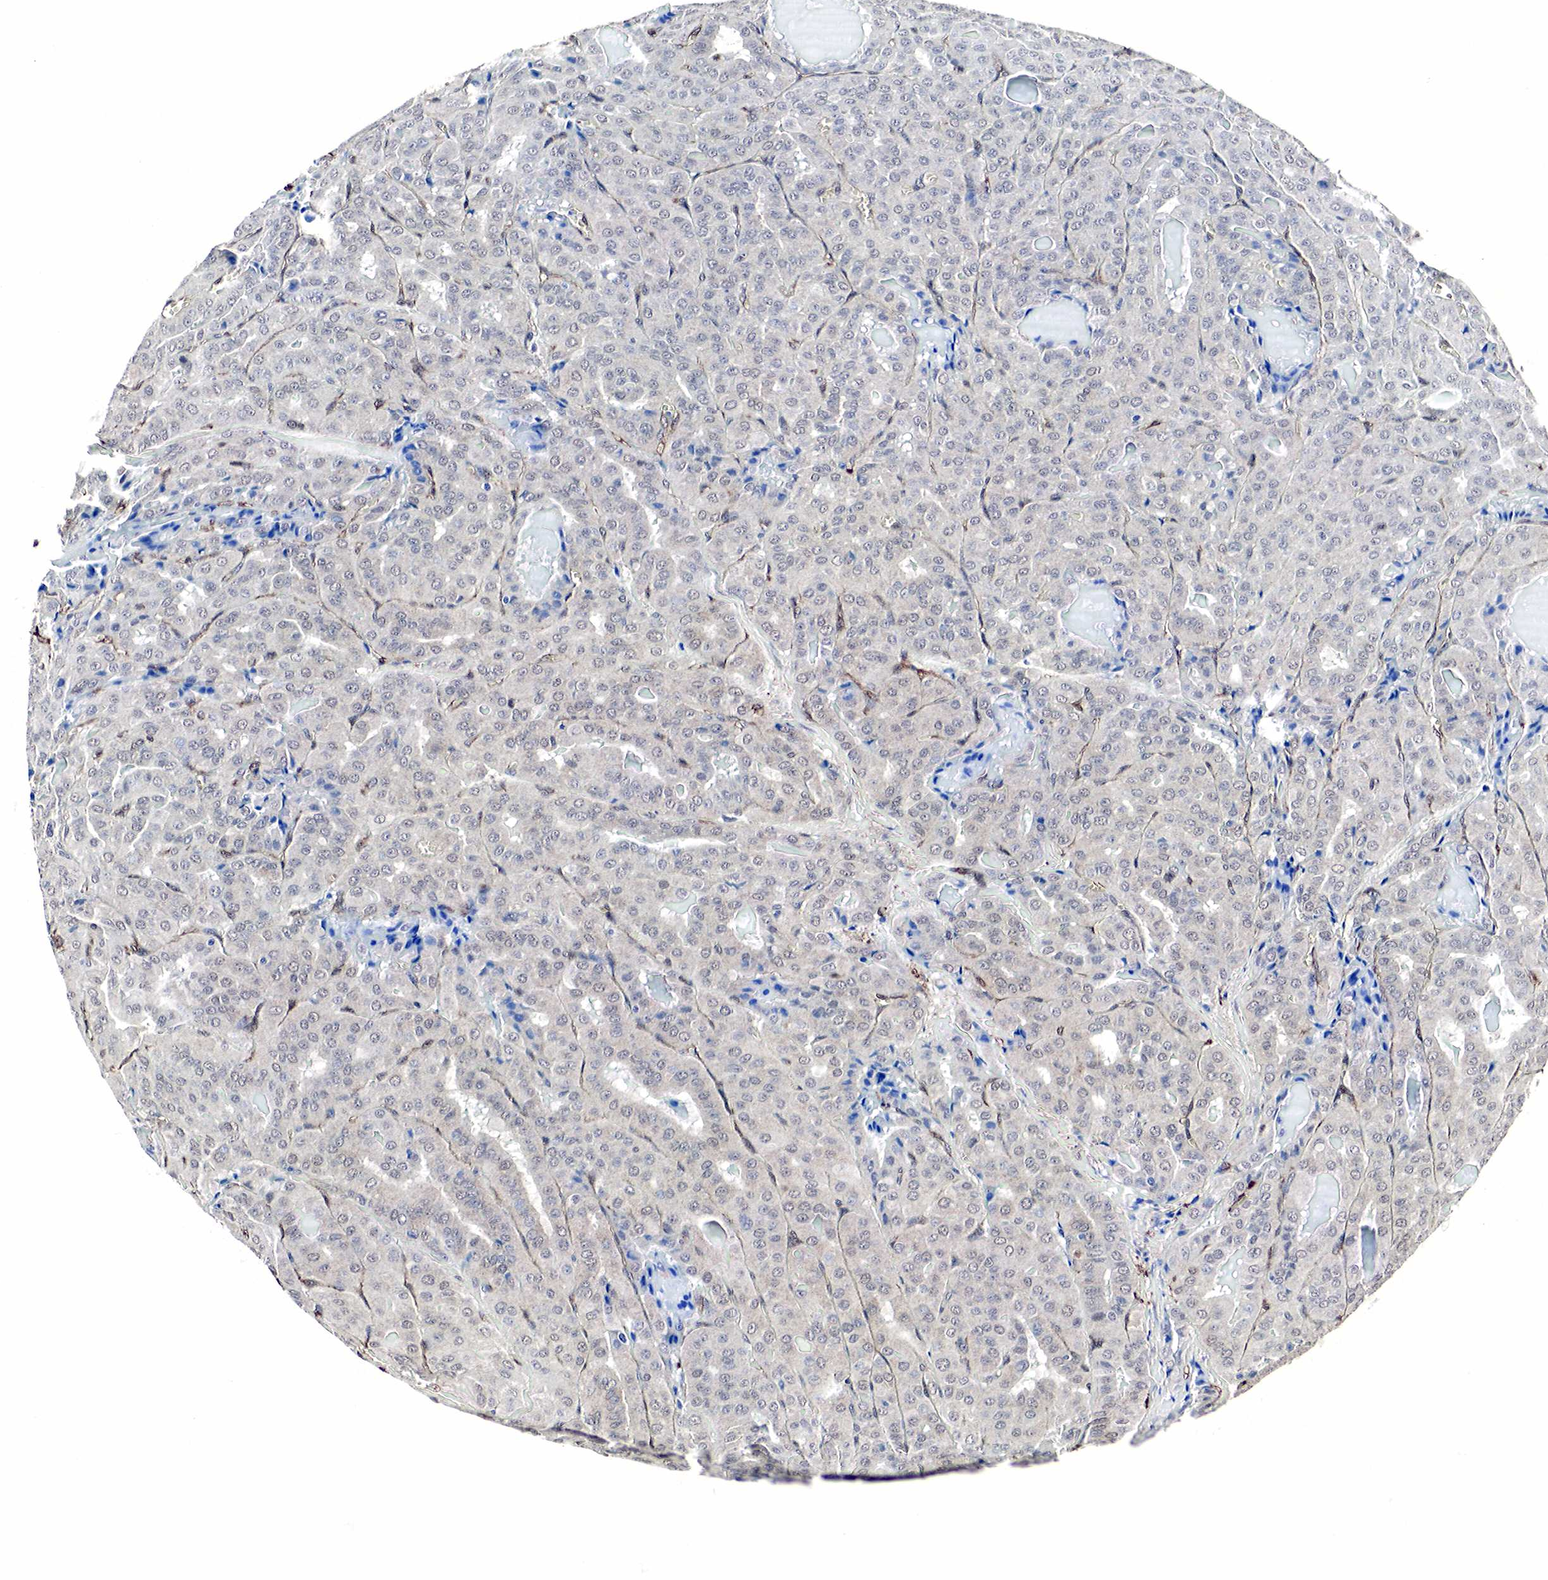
{"staining": {"intensity": "negative", "quantity": "none", "location": "none"}, "tissue": "thyroid cancer", "cell_type": "Tumor cells", "image_type": "cancer", "snomed": [{"axis": "morphology", "description": "Papillary adenocarcinoma, NOS"}, {"axis": "topography", "description": "Thyroid gland"}], "caption": "A high-resolution image shows immunohistochemistry staining of thyroid papillary adenocarcinoma, which demonstrates no significant positivity in tumor cells.", "gene": "SPIN1", "patient": {"sex": "female", "age": 71}}